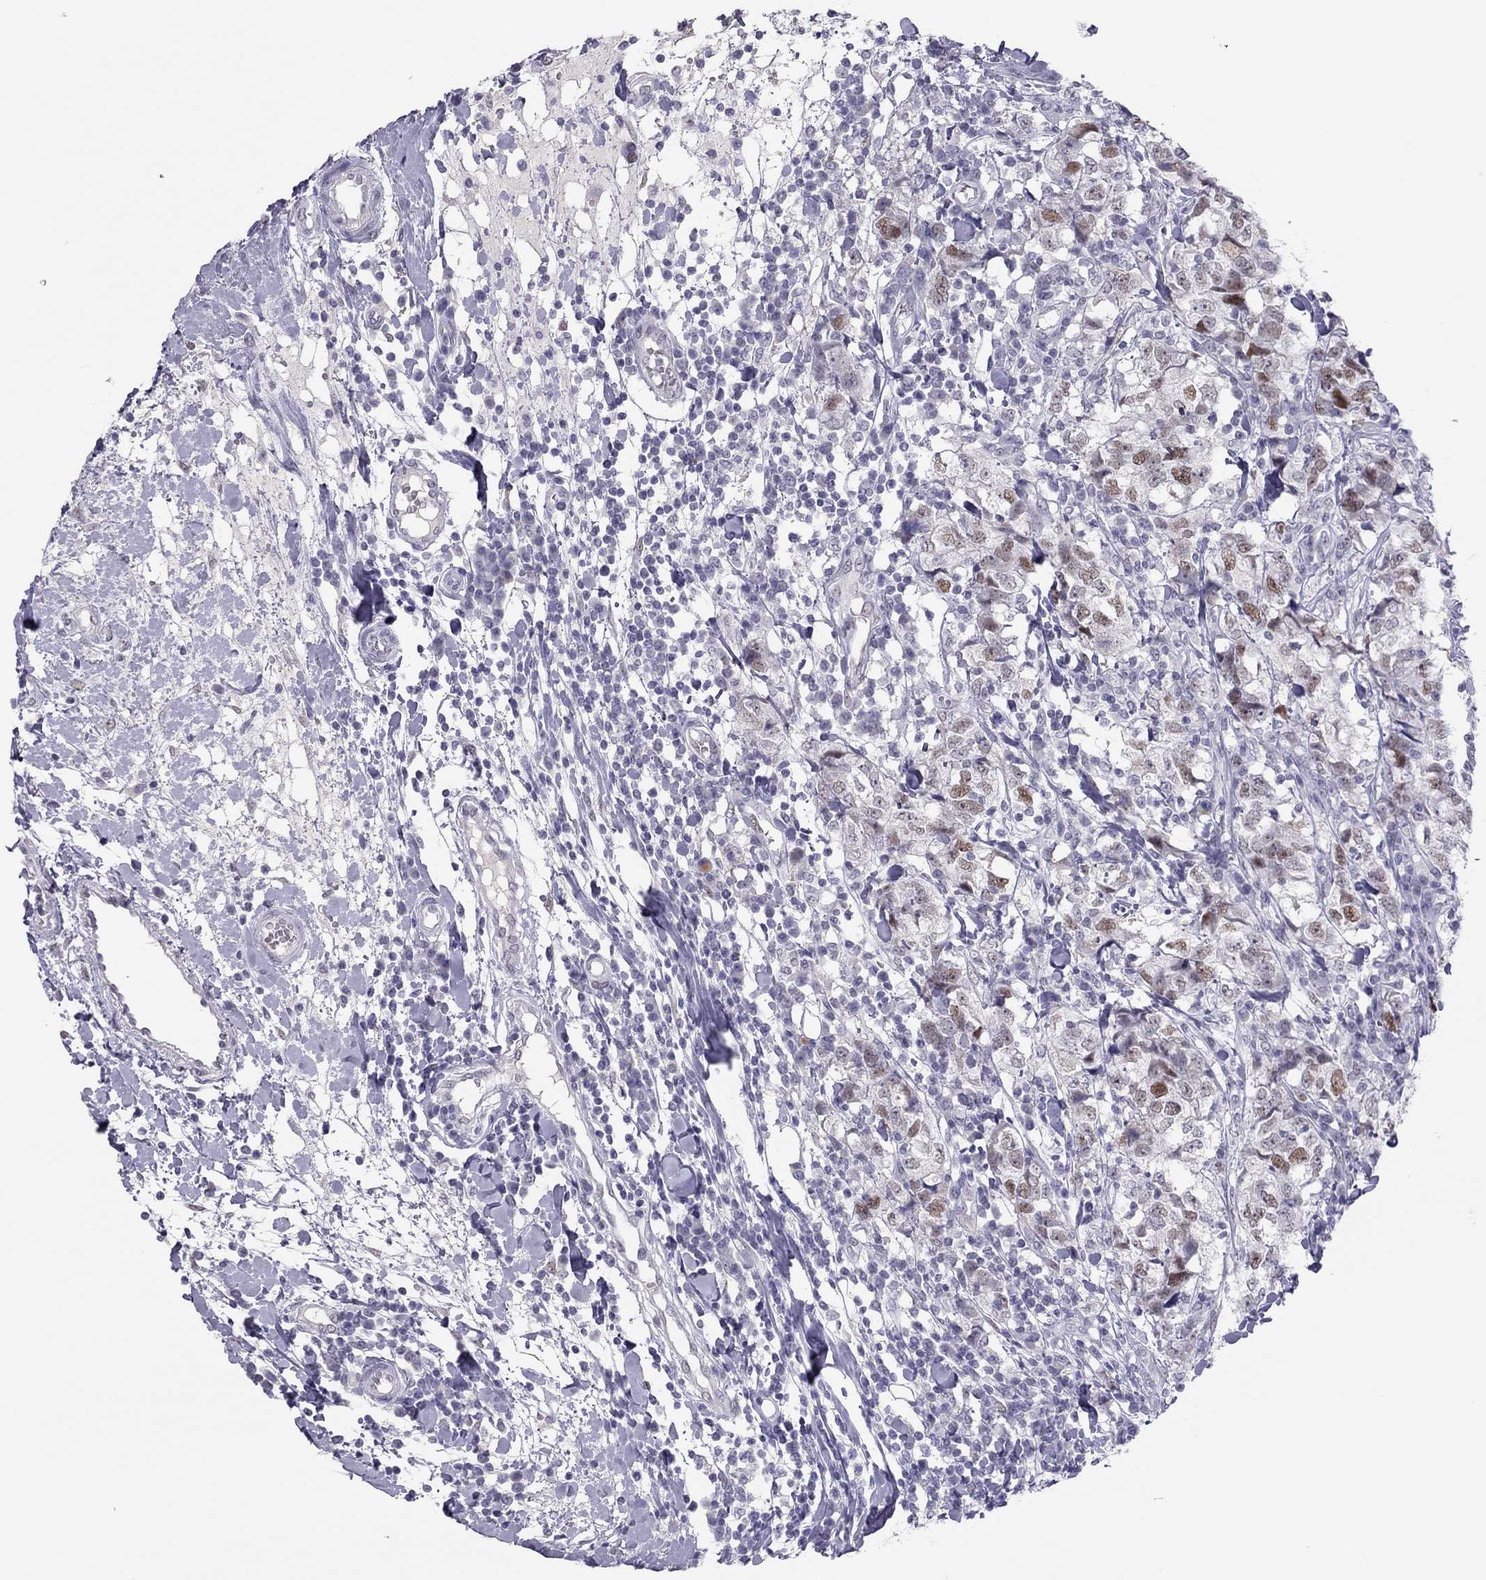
{"staining": {"intensity": "moderate", "quantity": "25%-75%", "location": "nuclear"}, "tissue": "breast cancer", "cell_type": "Tumor cells", "image_type": "cancer", "snomed": [{"axis": "morphology", "description": "Duct carcinoma"}, {"axis": "topography", "description": "Breast"}], "caption": "High-power microscopy captured an immunohistochemistry histopathology image of intraductal carcinoma (breast), revealing moderate nuclear staining in approximately 25%-75% of tumor cells.", "gene": "PHOX2A", "patient": {"sex": "female", "age": 30}}